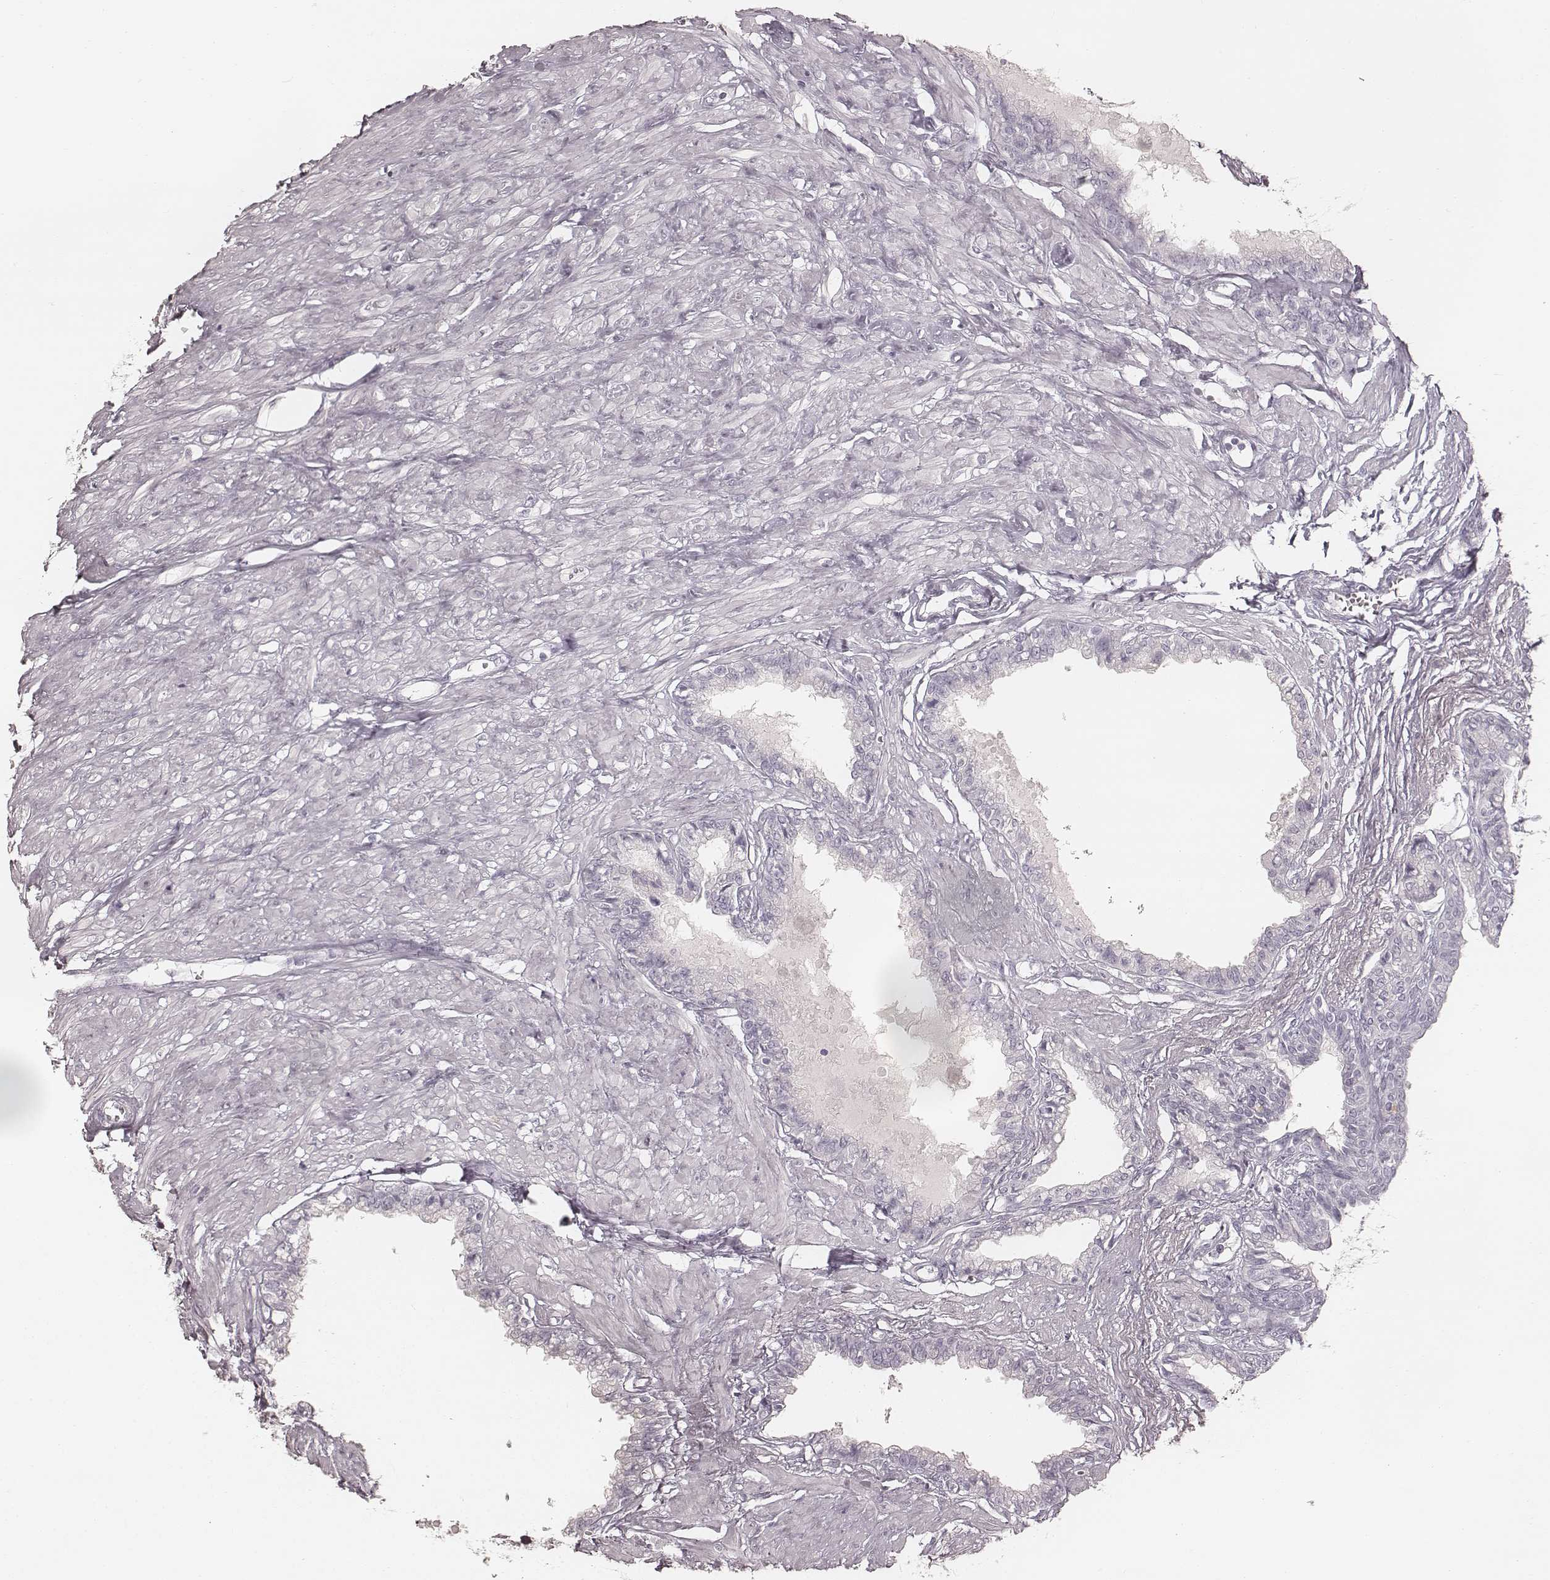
{"staining": {"intensity": "negative", "quantity": "none", "location": "none"}, "tissue": "seminal vesicle", "cell_type": "Glandular cells", "image_type": "normal", "snomed": [{"axis": "morphology", "description": "Normal tissue, NOS"}, {"axis": "morphology", "description": "Urothelial carcinoma, NOS"}, {"axis": "topography", "description": "Urinary bladder"}, {"axis": "topography", "description": "Seminal veicle"}], "caption": "A micrograph of human seminal vesicle is negative for staining in glandular cells. The staining is performed using DAB (3,3'-diaminobenzidine) brown chromogen with nuclei counter-stained in using hematoxylin.", "gene": "KRT26", "patient": {"sex": "male", "age": 76}}